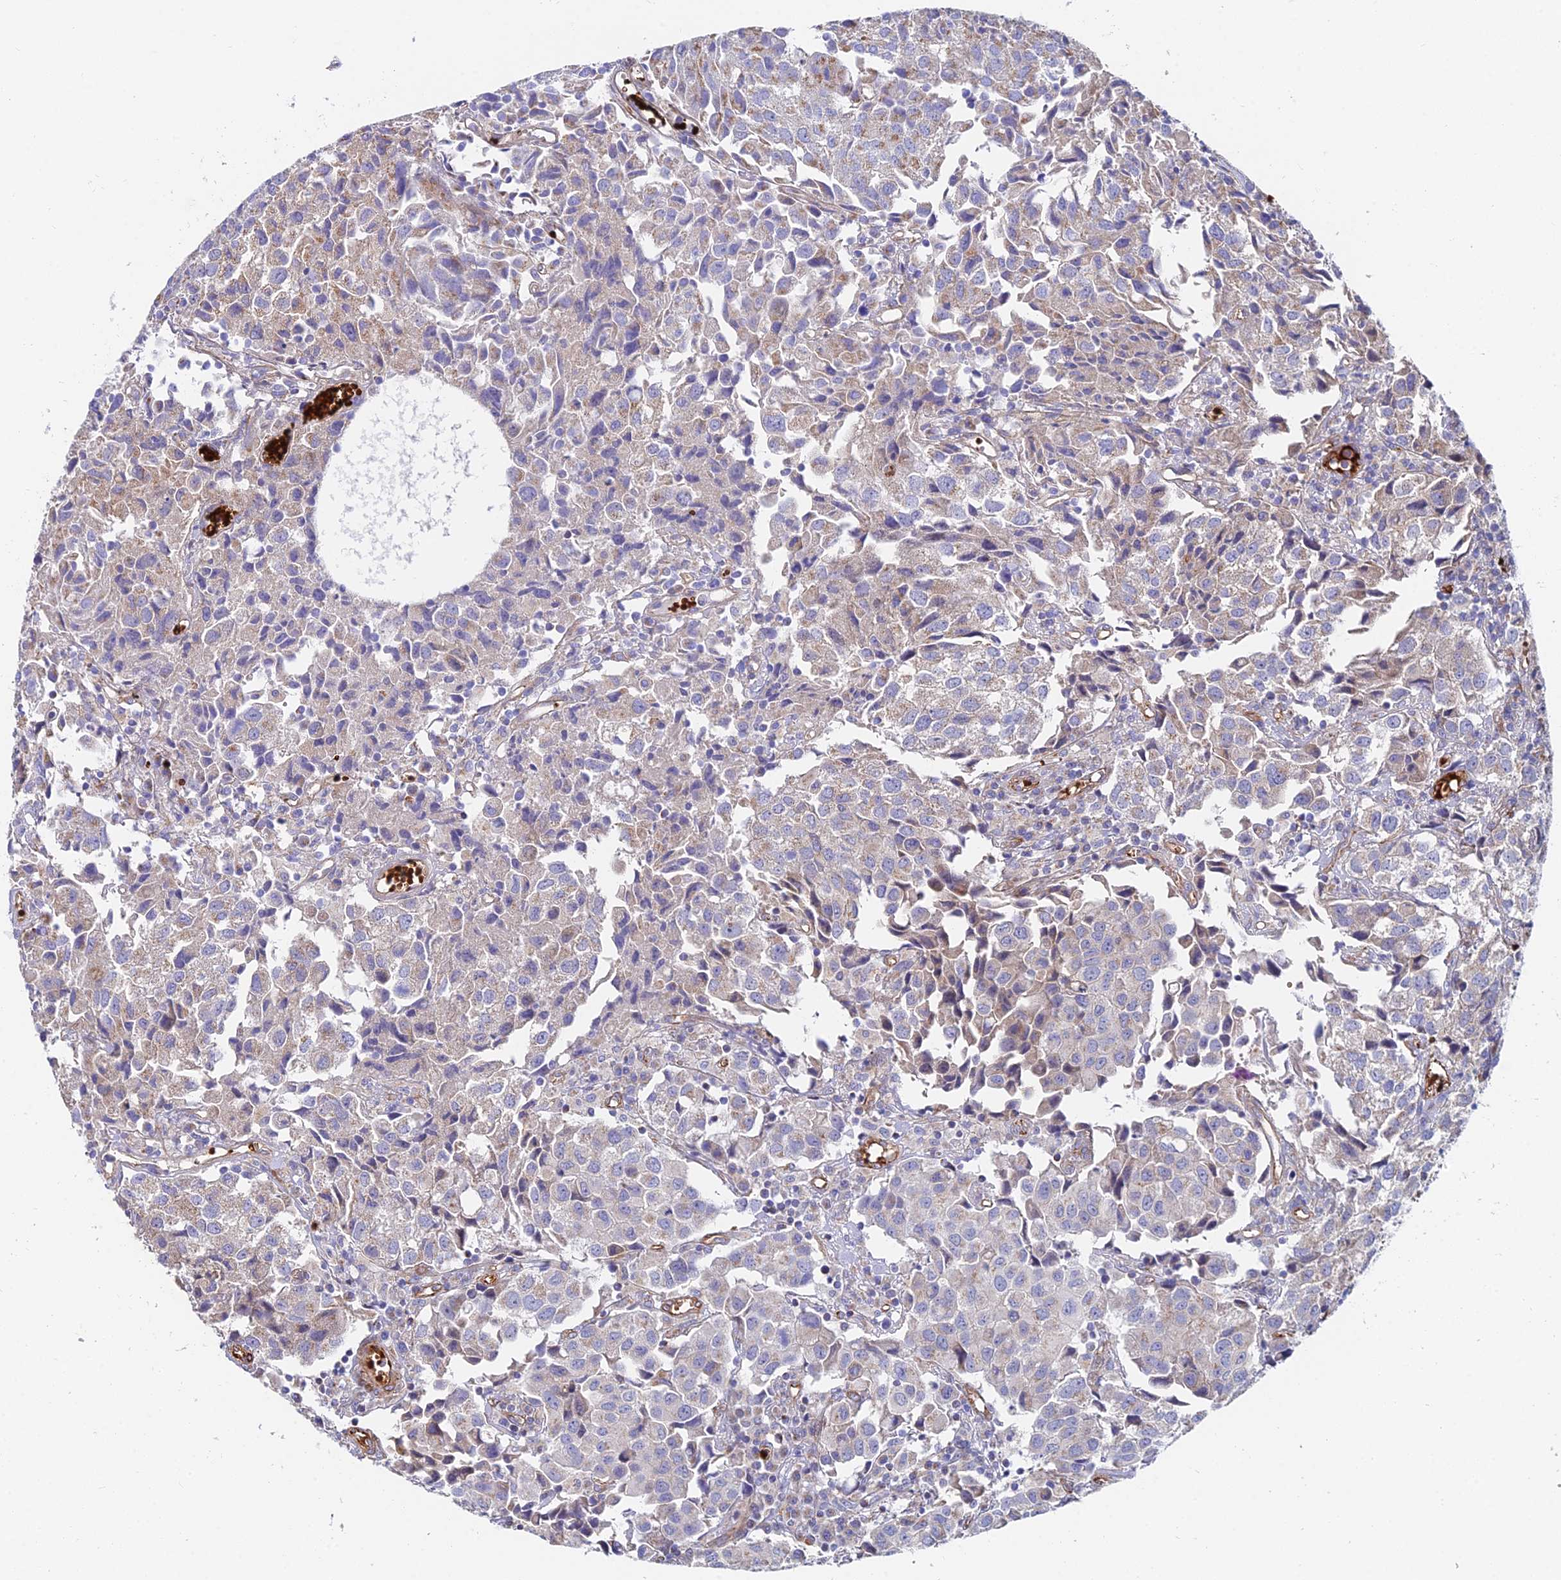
{"staining": {"intensity": "weak", "quantity": "<25%", "location": "cytoplasmic/membranous"}, "tissue": "urothelial cancer", "cell_type": "Tumor cells", "image_type": "cancer", "snomed": [{"axis": "morphology", "description": "Urothelial carcinoma, High grade"}, {"axis": "topography", "description": "Urinary bladder"}], "caption": "This is a image of immunohistochemistry (IHC) staining of high-grade urothelial carcinoma, which shows no positivity in tumor cells.", "gene": "ADGRF3", "patient": {"sex": "female", "age": 75}}